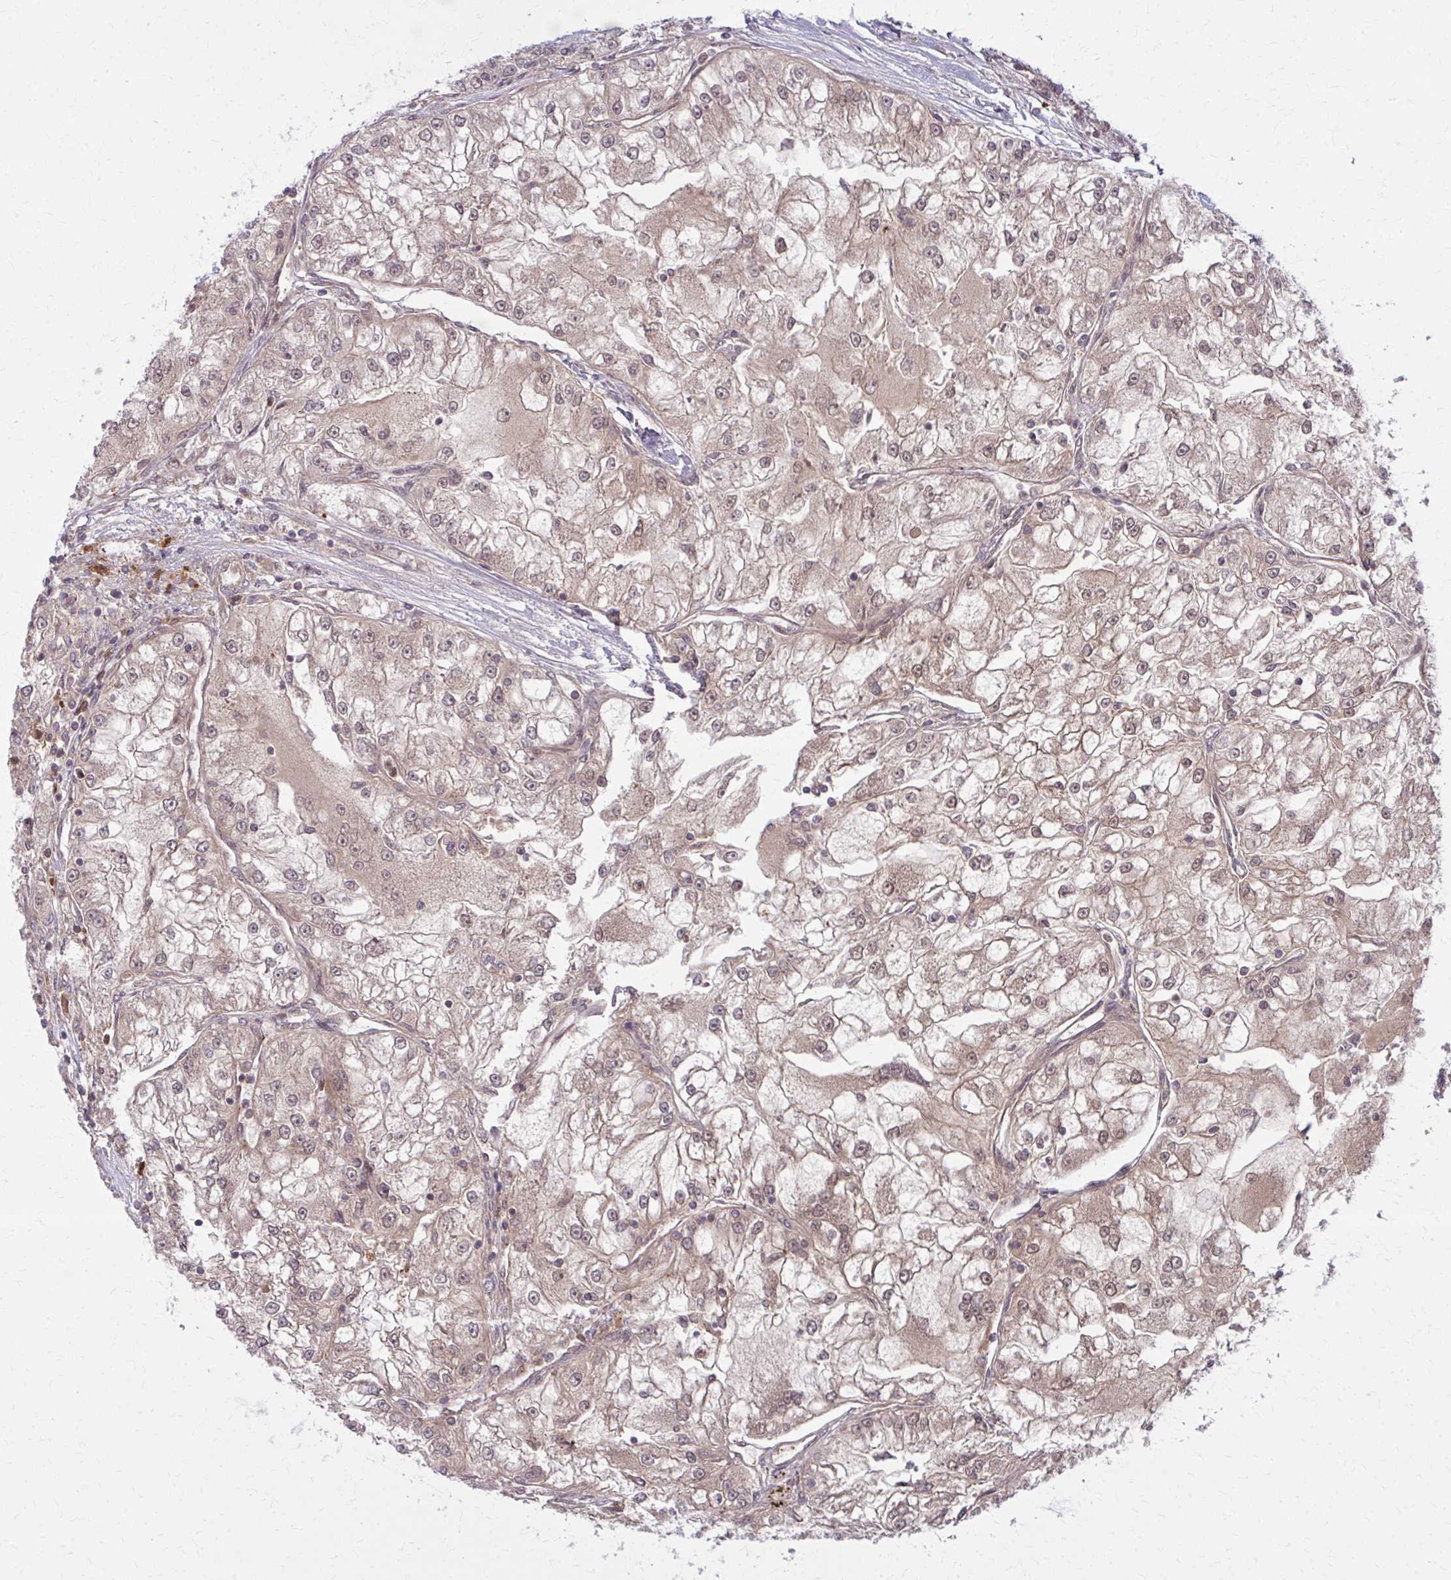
{"staining": {"intensity": "weak", "quantity": "25%-75%", "location": "cytoplasmic/membranous"}, "tissue": "renal cancer", "cell_type": "Tumor cells", "image_type": "cancer", "snomed": [{"axis": "morphology", "description": "Adenocarcinoma, NOS"}, {"axis": "topography", "description": "Kidney"}], "caption": "The image exhibits immunohistochemical staining of adenocarcinoma (renal). There is weak cytoplasmic/membranous positivity is appreciated in approximately 25%-75% of tumor cells.", "gene": "ZNF559", "patient": {"sex": "female", "age": 72}}